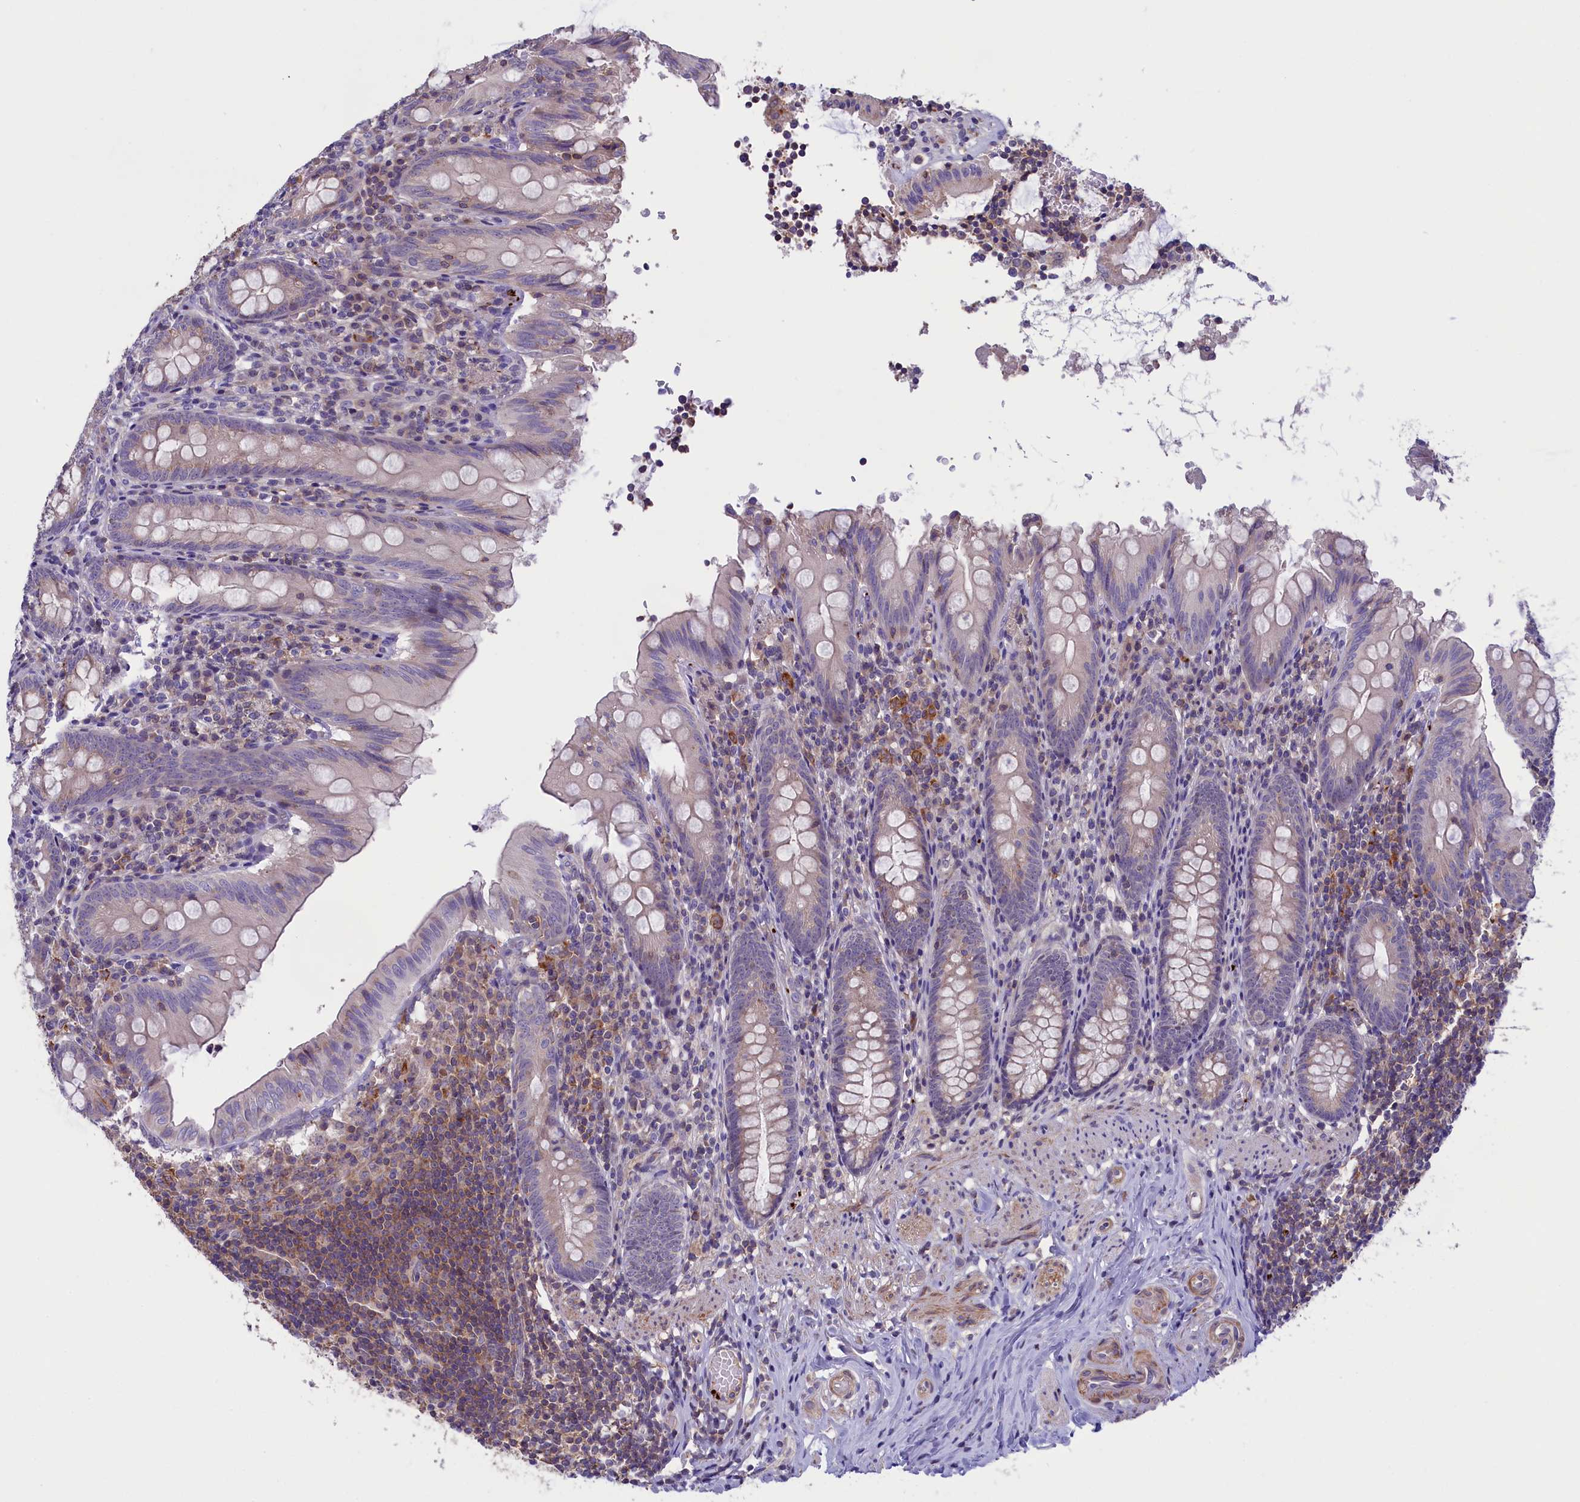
{"staining": {"intensity": "weak", "quantity": "<25%", "location": "cytoplasmic/membranous"}, "tissue": "appendix", "cell_type": "Glandular cells", "image_type": "normal", "snomed": [{"axis": "morphology", "description": "Normal tissue, NOS"}, {"axis": "topography", "description": "Appendix"}], "caption": "Appendix stained for a protein using immunohistochemistry (IHC) exhibits no positivity glandular cells.", "gene": "HEATR3", "patient": {"sex": "male", "age": 55}}